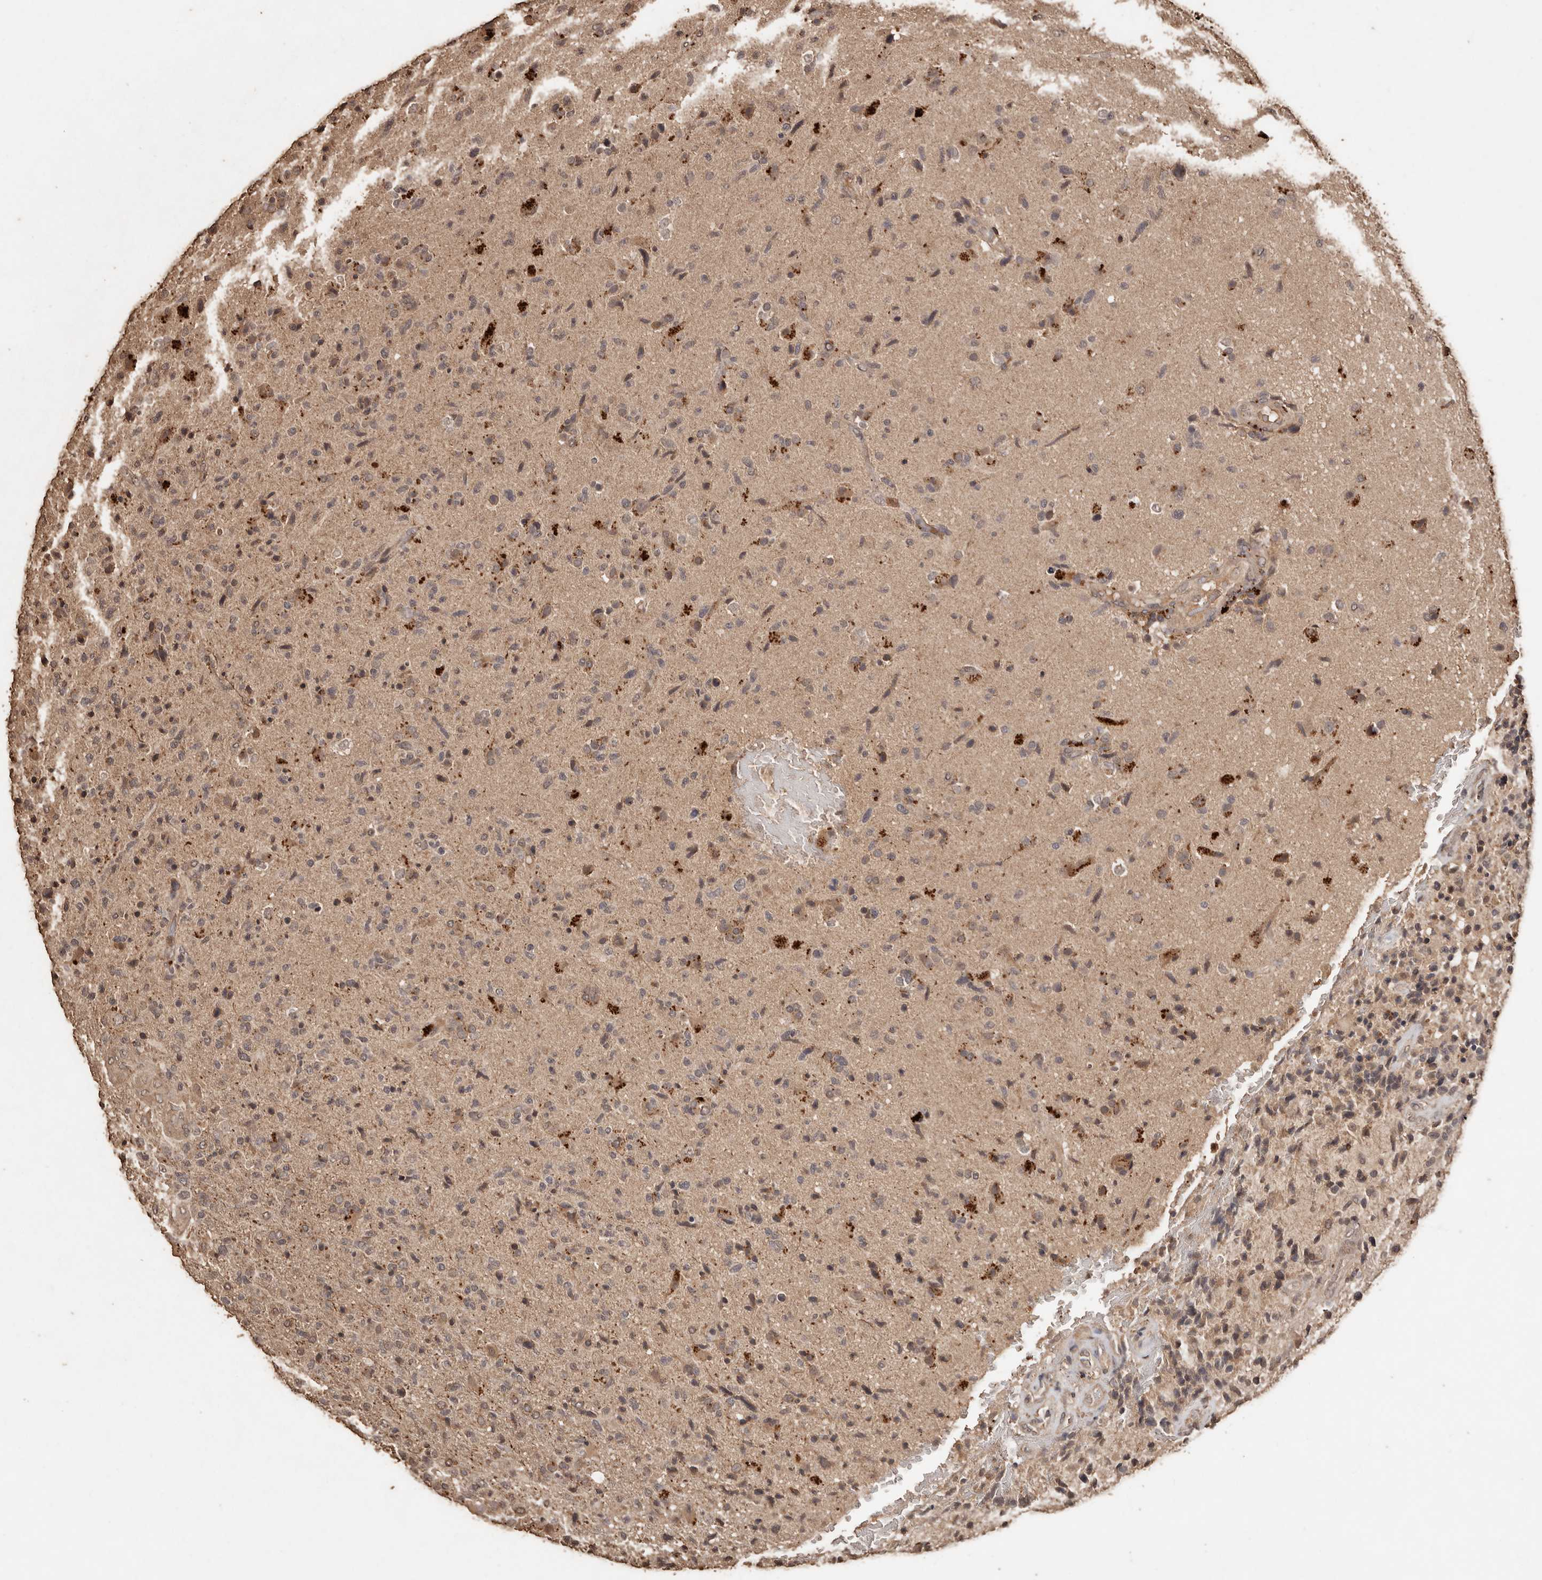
{"staining": {"intensity": "weak", "quantity": ">75%", "location": "cytoplasmic/membranous,nuclear"}, "tissue": "glioma", "cell_type": "Tumor cells", "image_type": "cancer", "snomed": [{"axis": "morphology", "description": "Glioma, malignant, High grade"}, {"axis": "topography", "description": "Brain"}], "caption": "This is a photomicrograph of immunohistochemistry (IHC) staining of glioma, which shows weak positivity in the cytoplasmic/membranous and nuclear of tumor cells.", "gene": "PKDCC", "patient": {"sex": "male", "age": 72}}